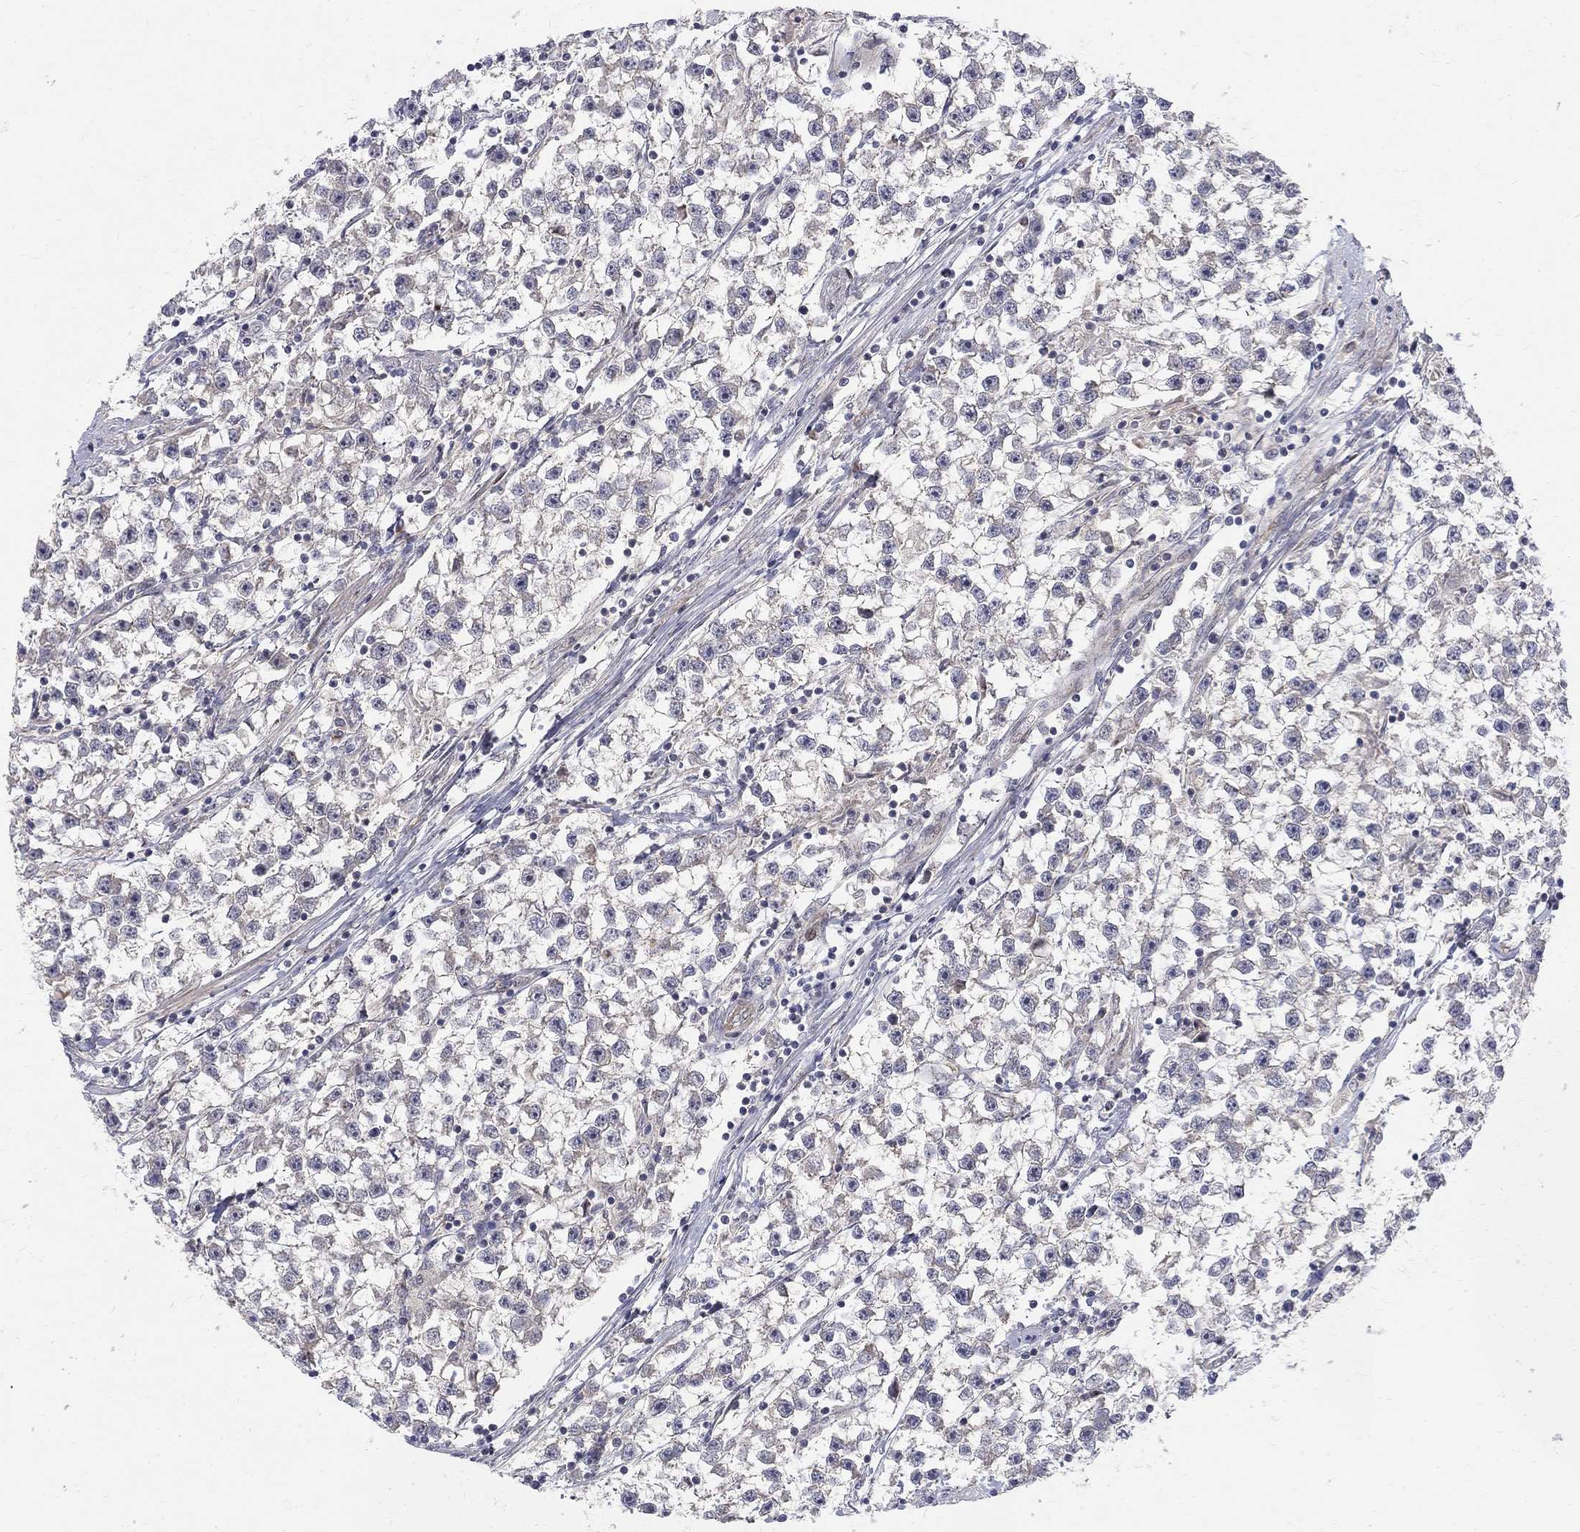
{"staining": {"intensity": "negative", "quantity": "none", "location": "none"}, "tissue": "testis cancer", "cell_type": "Tumor cells", "image_type": "cancer", "snomed": [{"axis": "morphology", "description": "Seminoma, NOS"}, {"axis": "topography", "description": "Testis"}], "caption": "Seminoma (testis) was stained to show a protein in brown. There is no significant positivity in tumor cells. (Stains: DAB immunohistochemistry with hematoxylin counter stain, Microscopy: brightfield microscopy at high magnification).", "gene": "WDR19", "patient": {"sex": "male", "age": 59}}